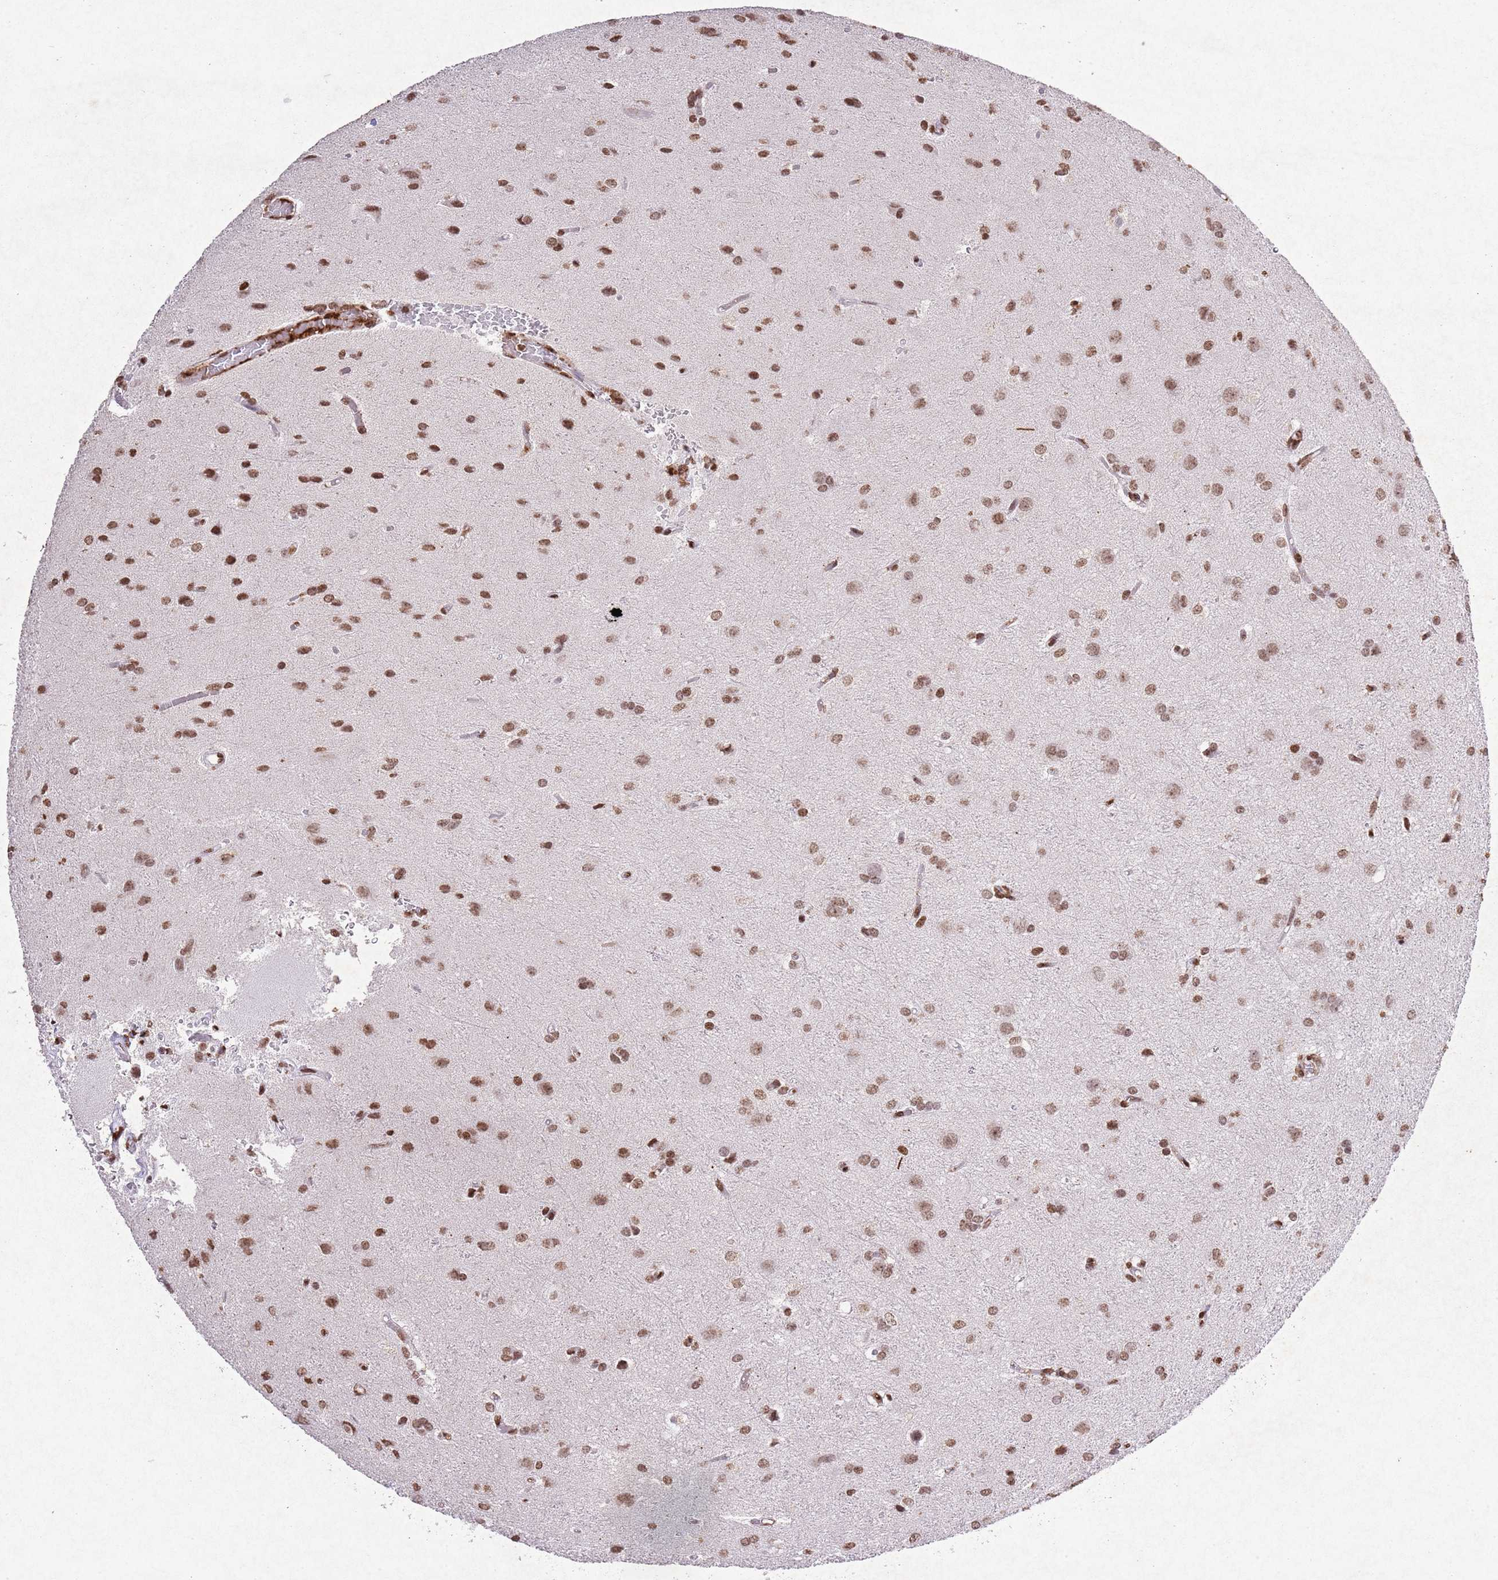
{"staining": {"intensity": "moderate", "quantity": ">75%", "location": "nuclear"}, "tissue": "glioma", "cell_type": "Tumor cells", "image_type": "cancer", "snomed": [{"axis": "morphology", "description": "Glioma, malignant, High grade"}, {"axis": "topography", "description": "Brain"}], "caption": "Malignant glioma (high-grade) stained for a protein (brown) displays moderate nuclear positive positivity in approximately >75% of tumor cells.", "gene": "BMAL1", "patient": {"sex": "female", "age": 50}}